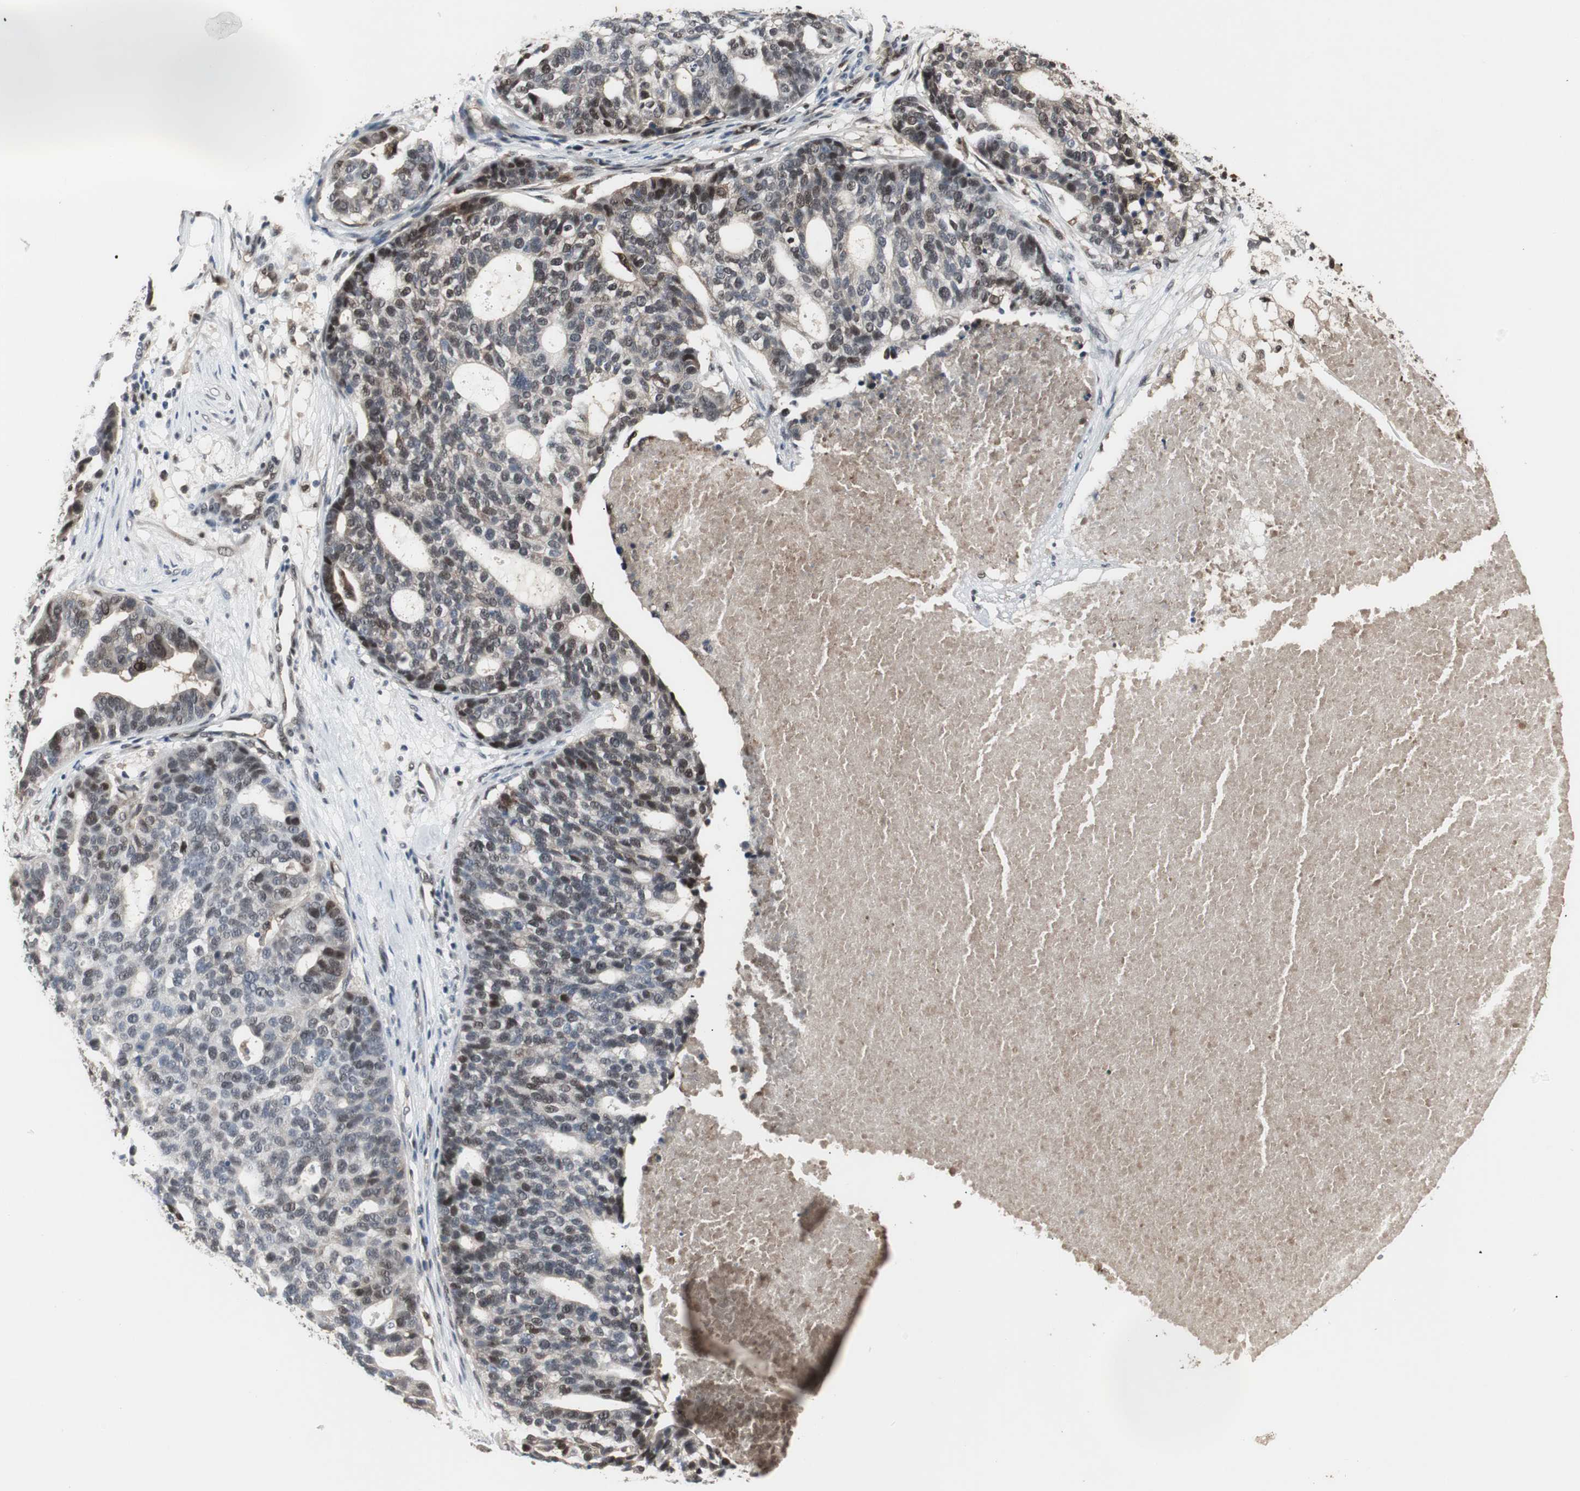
{"staining": {"intensity": "moderate", "quantity": "25%-75%", "location": "cytoplasmic/membranous,nuclear"}, "tissue": "ovarian cancer", "cell_type": "Tumor cells", "image_type": "cancer", "snomed": [{"axis": "morphology", "description": "Cystadenocarcinoma, serous, NOS"}, {"axis": "topography", "description": "Ovary"}], "caption": "This is an image of immunohistochemistry (IHC) staining of serous cystadenocarcinoma (ovarian), which shows moderate staining in the cytoplasmic/membranous and nuclear of tumor cells.", "gene": "ACLY", "patient": {"sex": "female", "age": 59}}